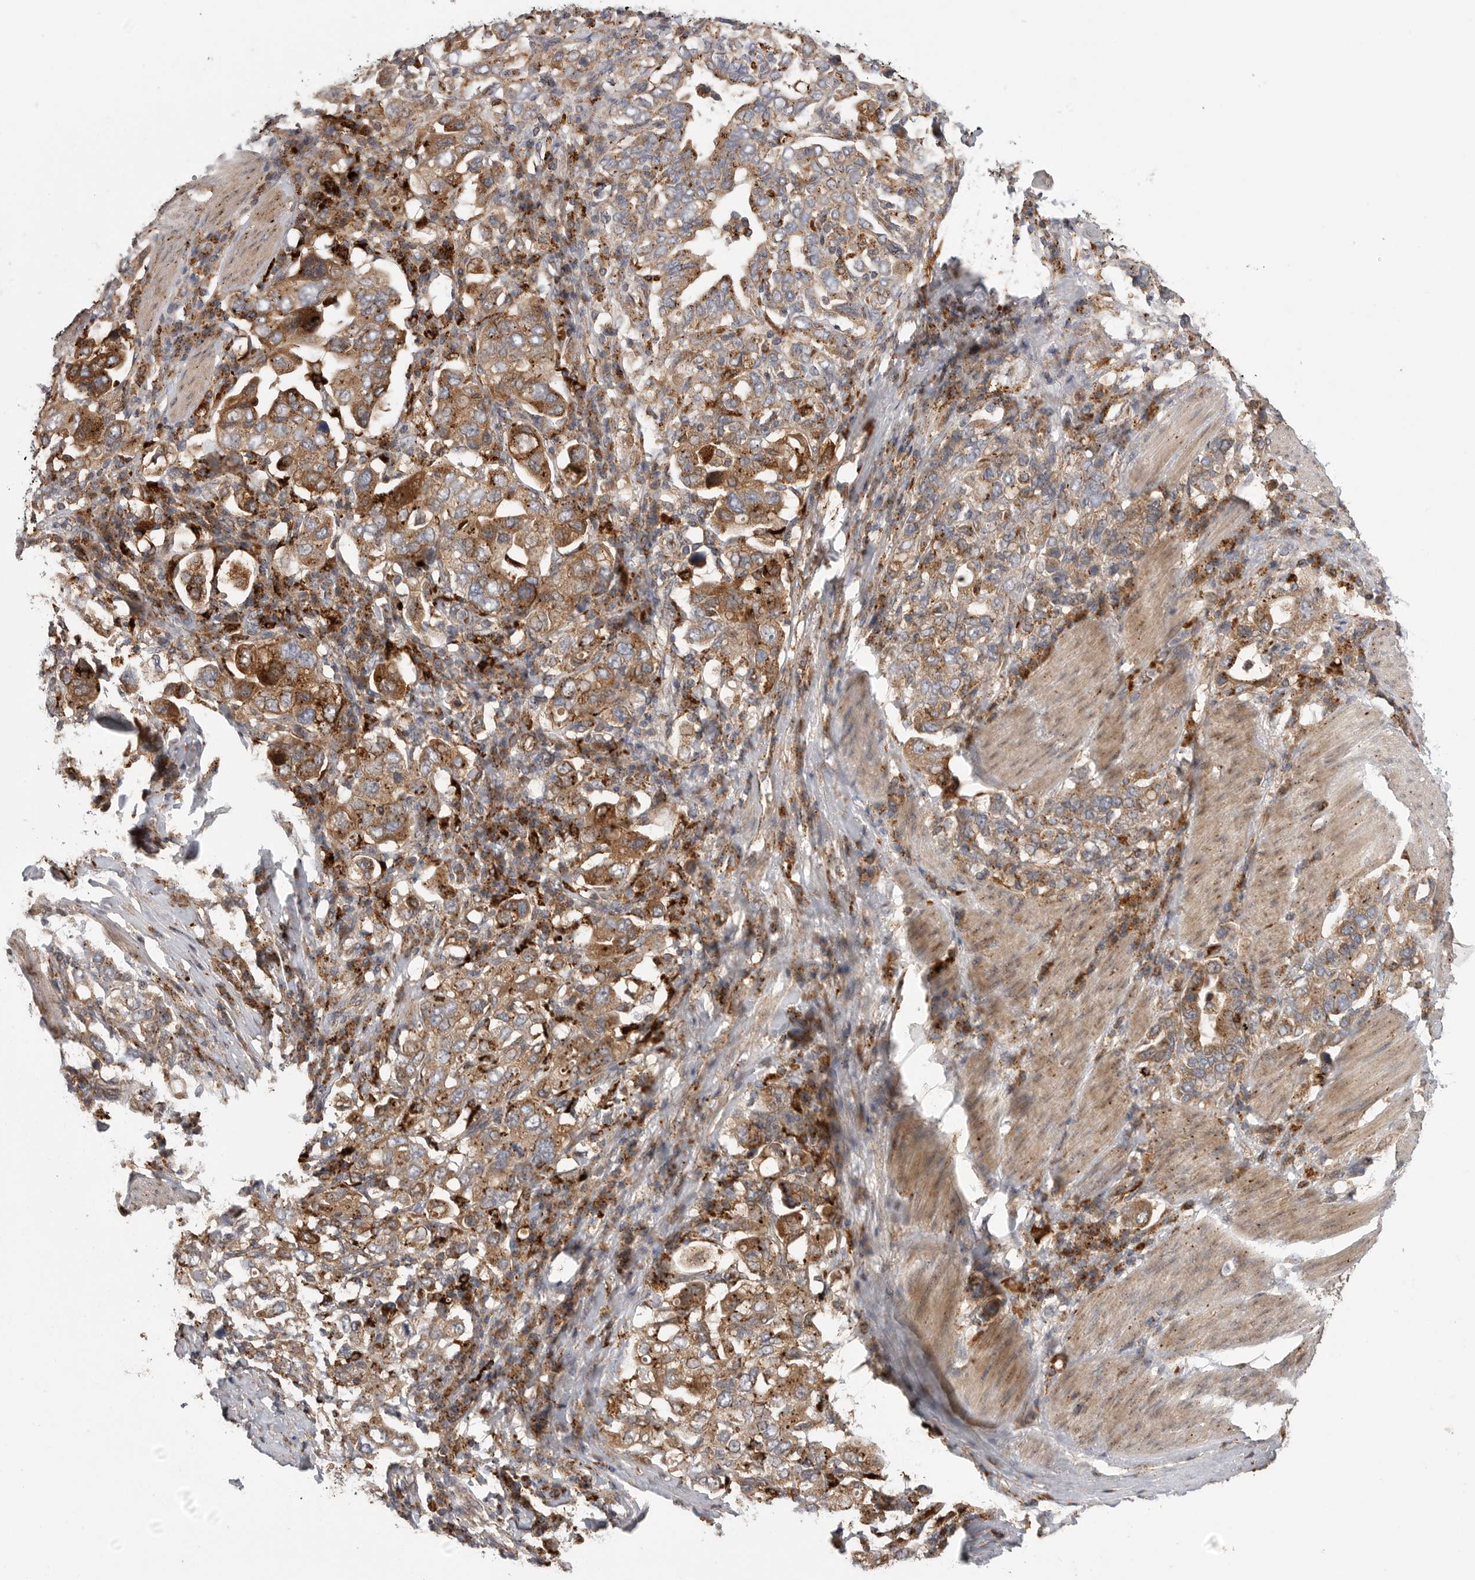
{"staining": {"intensity": "moderate", "quantity": ">75%", "location": "cytoplasmic/membranous"}, "tissue": "stomach cancer", "cell_type": "Tumor cells", "image_type": "cancer", "snomed": [{"axis": "morphology", "description": "Adenocarcinoma, NOS"}, {"axis": "topography", "description": "Stomach, upper"}], "caption": "Protein staining reveals moderate cytoplasmic/membranous positivity in approximately >75% of tumor cells in stomach cancer.", "gene": "GALNS", "patient": {"sex": "male", "age": 62}}